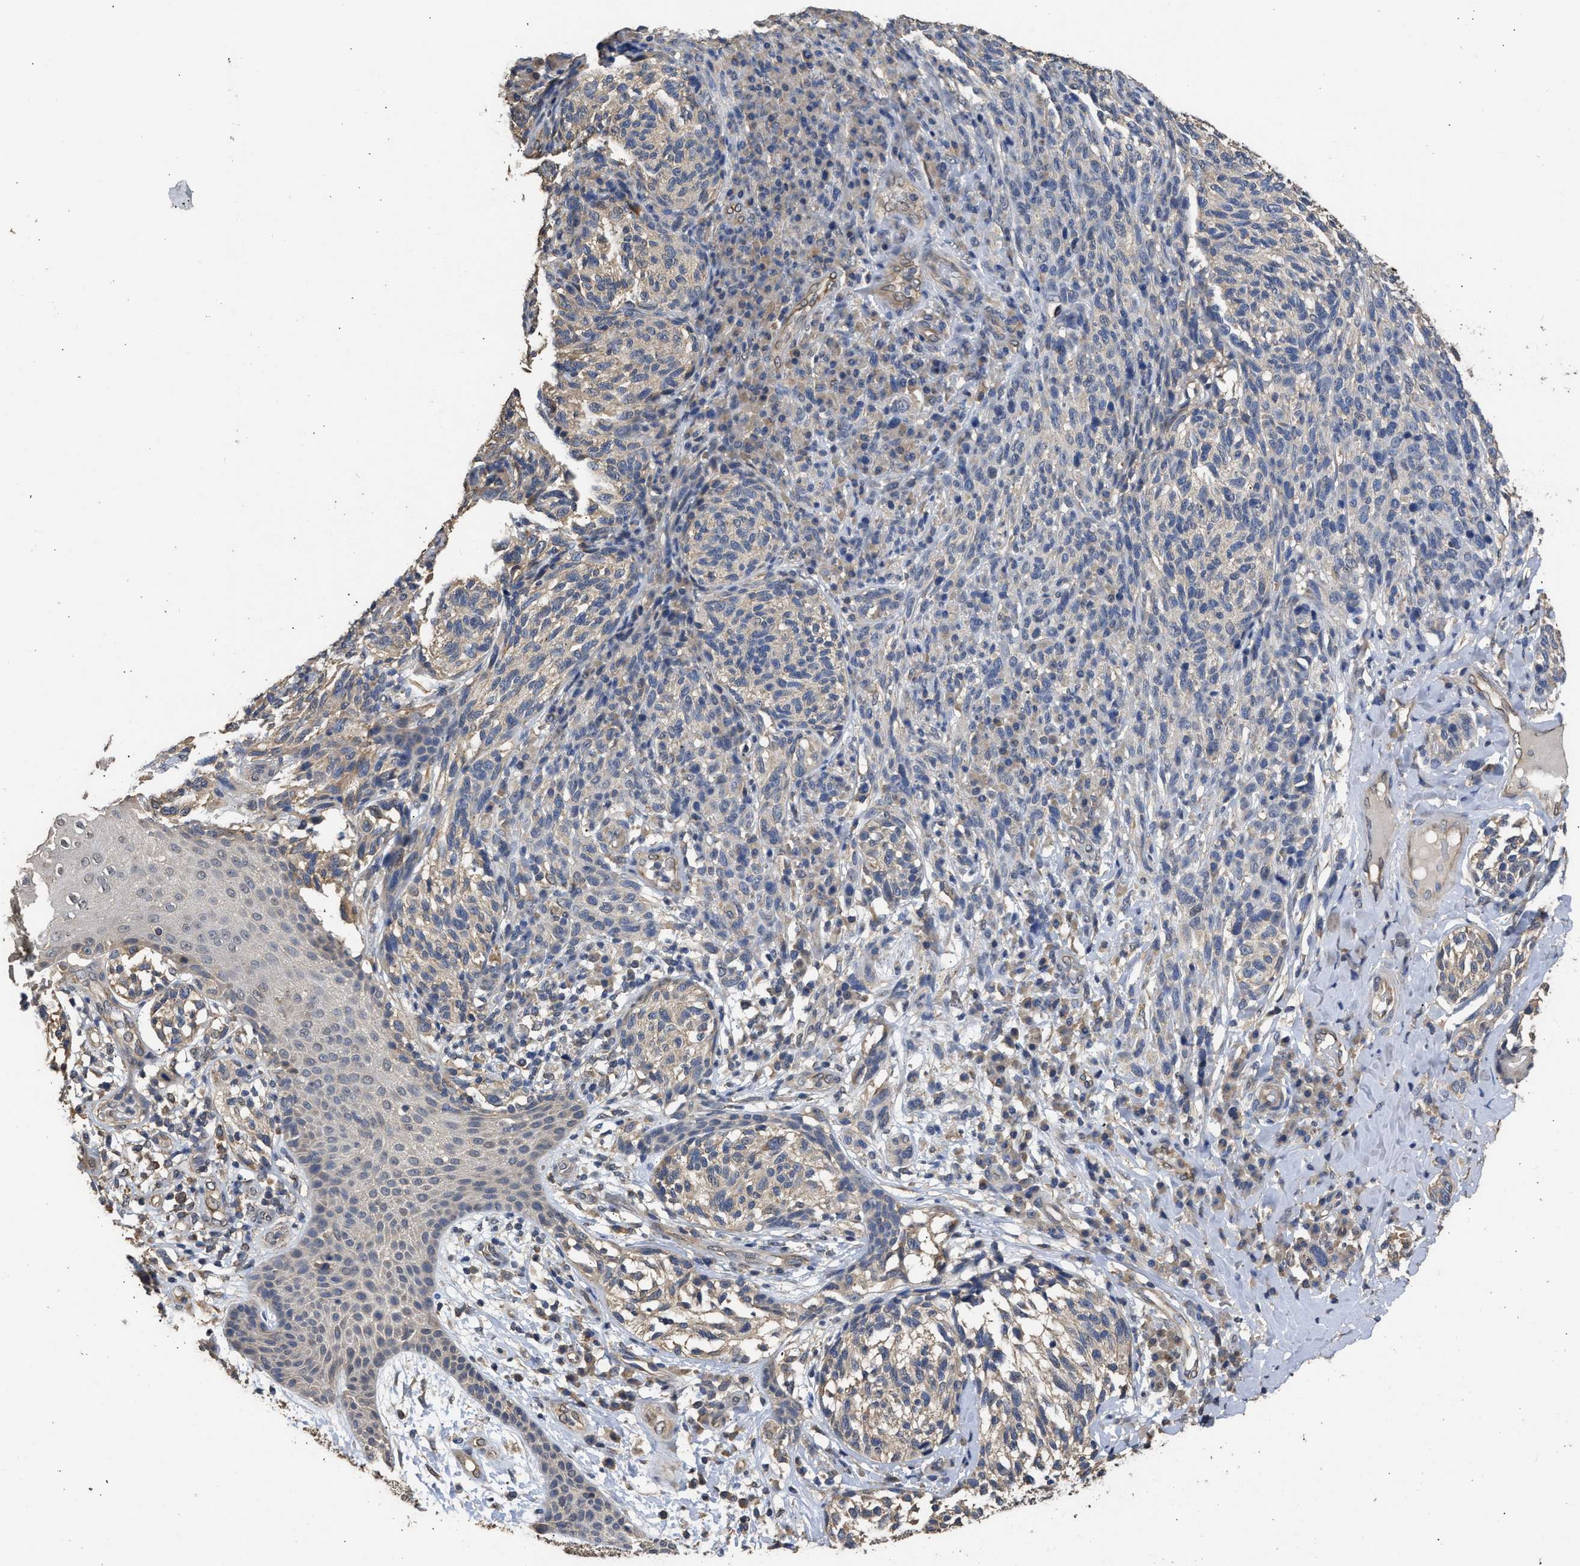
{"staining": {"intensity": "negative", "quantity": "none", "location": "none"}, "tissue": "melanoma", "cell_type": "Tumor cells", "image_type": "cancer", "snomed": [{"axis": "morphology", "description": "Malignant melanoma, NOS"}, {"axis": "topography", "description": "Skin"}], "caption": "Immunohistochemical staining of human malignant melanoma exhibits no significant positivity in tumor cells. The staining was performed using DAB to visualize the protein expression in brown, while the nuclei were stained in blue with hematoxylin (Magnification: 20x).", "gene": "SPINT2", "patient": {"sex": "female", "age": 73}}